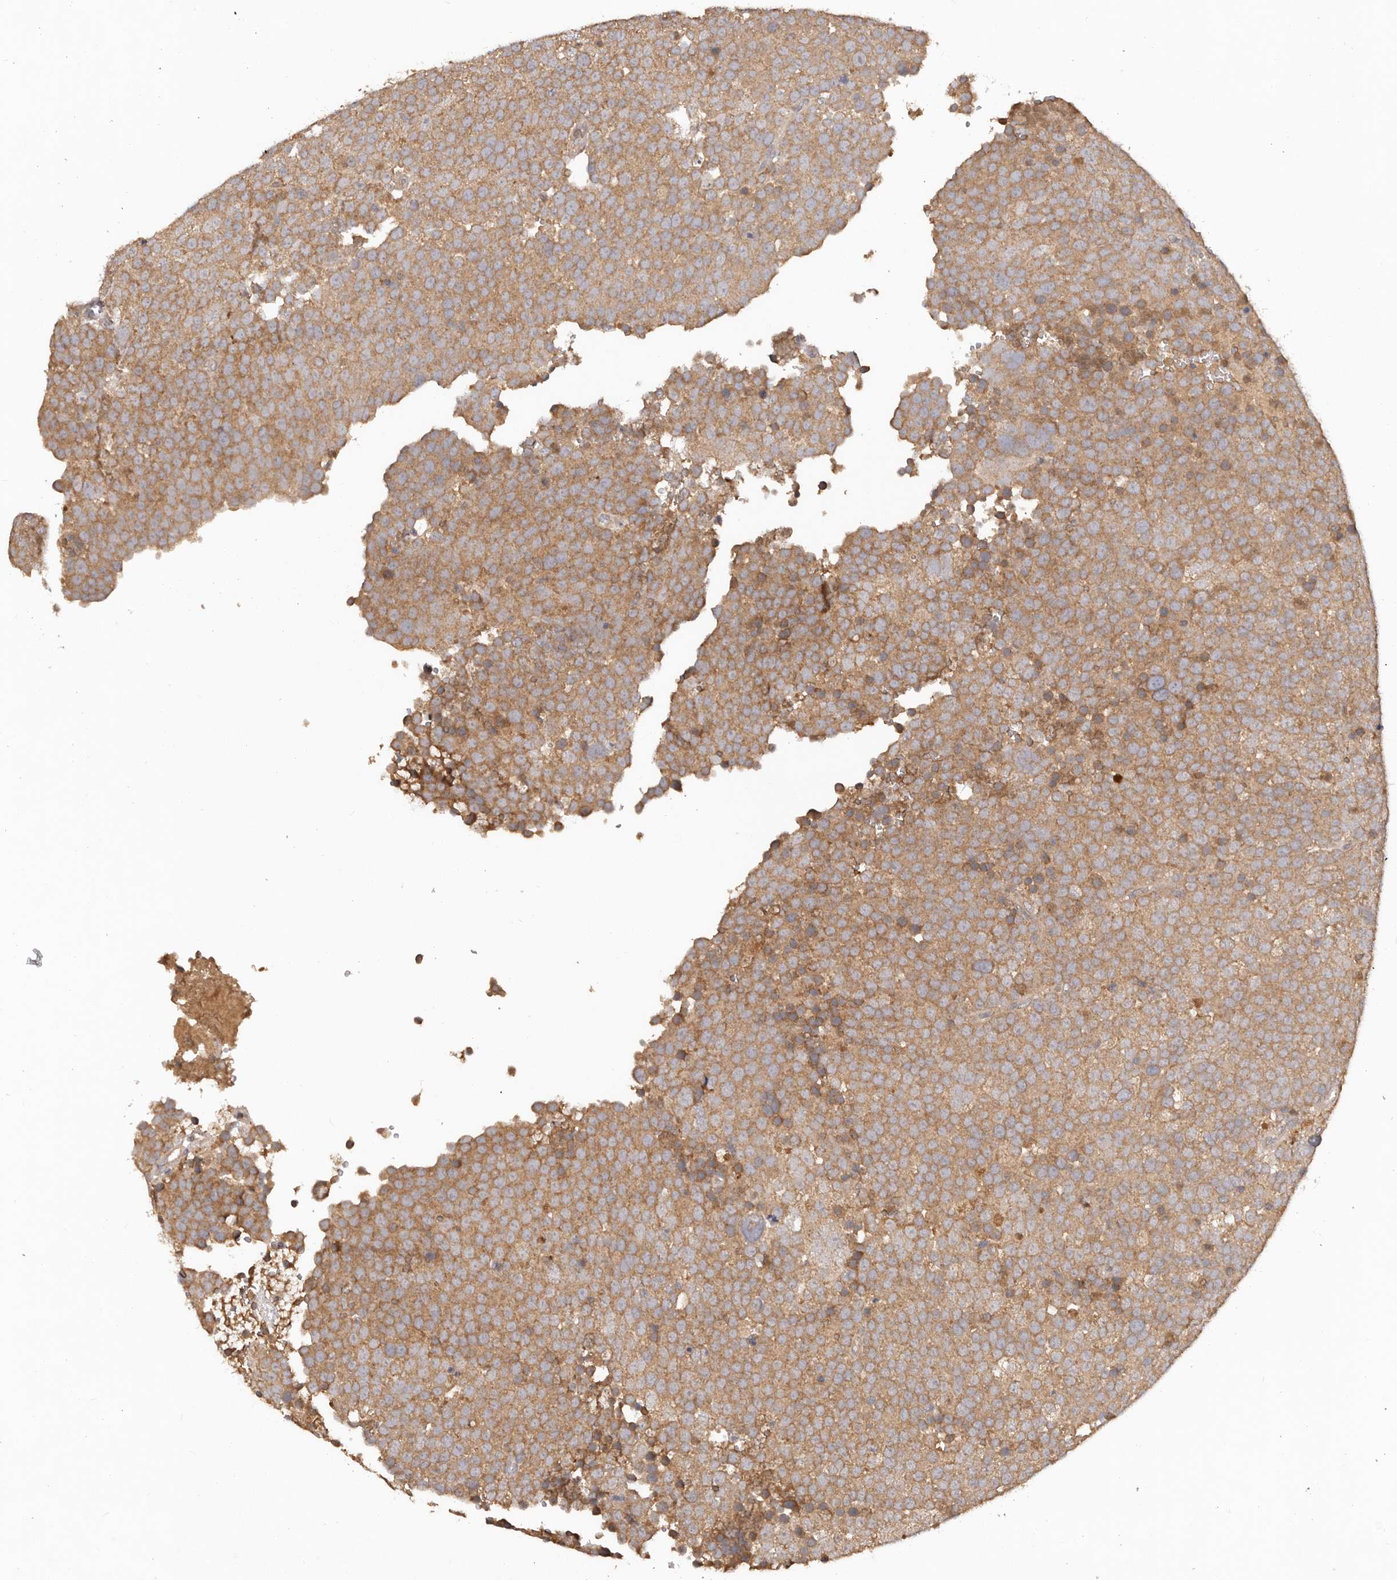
{"staining": {"intensity": "moderate", "quantity": ">75%", "location": "cytoplasmic/membranous"}, "tissue": "testis cancer", "cell_type": "Tumor cells", "image_type": "cancer", "snomed": [{"axis": "morphology", "description": "Seminoma, NOS"}, {"axis": "topography", "description": "Testis"}], "caption": "A histopathology image showing moderate cytoplasmic/membranous staining in about >75% of tumor cells in testis seminoma, as visualized by brown immunohistochemical staining.", "gene": "PKIB", "patient": {"sex": "male", "age": 71}}